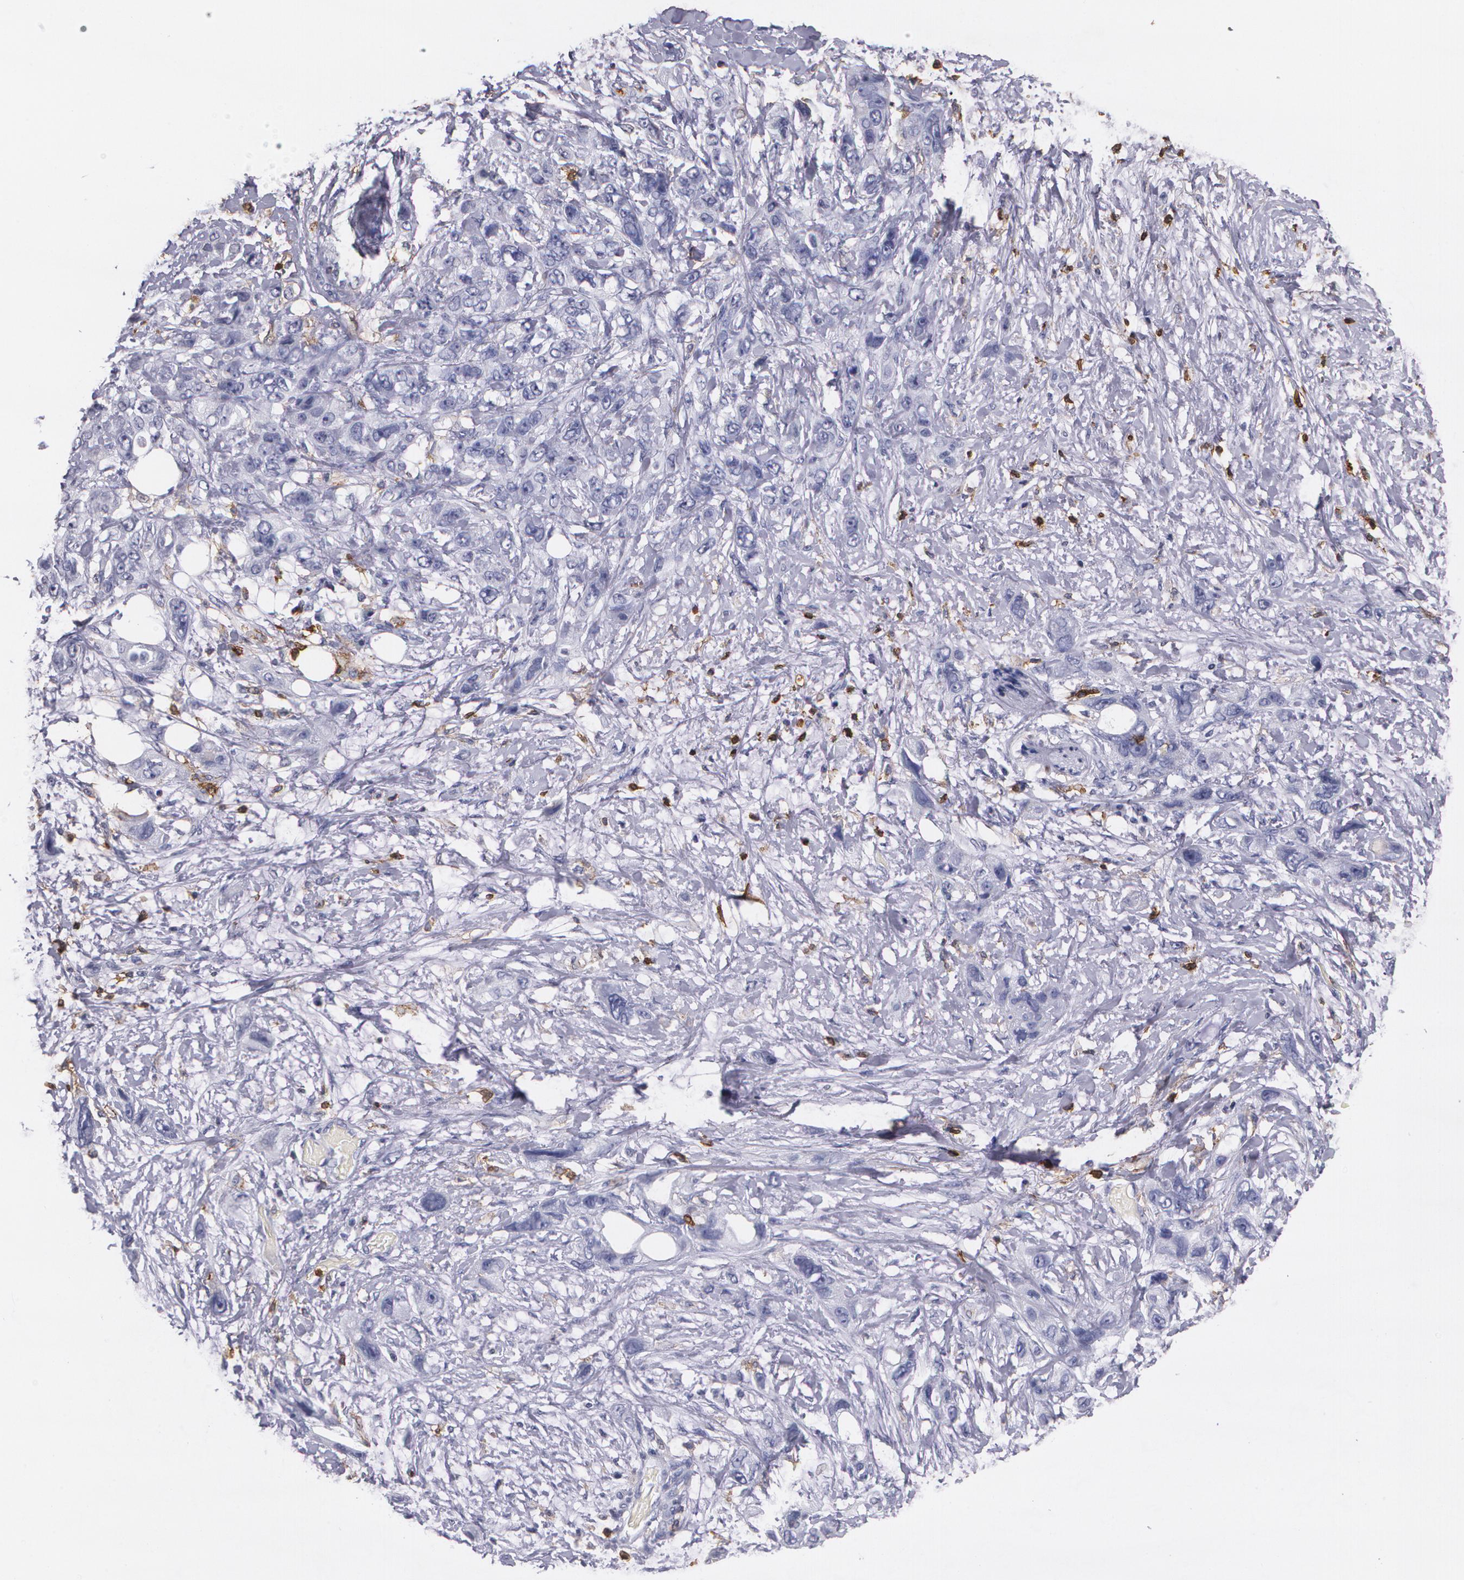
{"staining": {"intensity": "negative", "quantity": "none", "location": "none"}, "tissue": "stomach cancer", "cell_type": "Tumor cells", "image_type": "cancer", "snomed": [{"axis": "morphology", "description": "Adenocarcinoma, NOS"}, {"axis": "topography", "description": "Stomach, upper"}], "caption": "Tumor cells are negative for brown protein staining in stomach cancer (adenocarcinoma). Nuclei are stained in blue.", "gene": "PTPRC", "patient": {"sex": "male", "age": 47}}